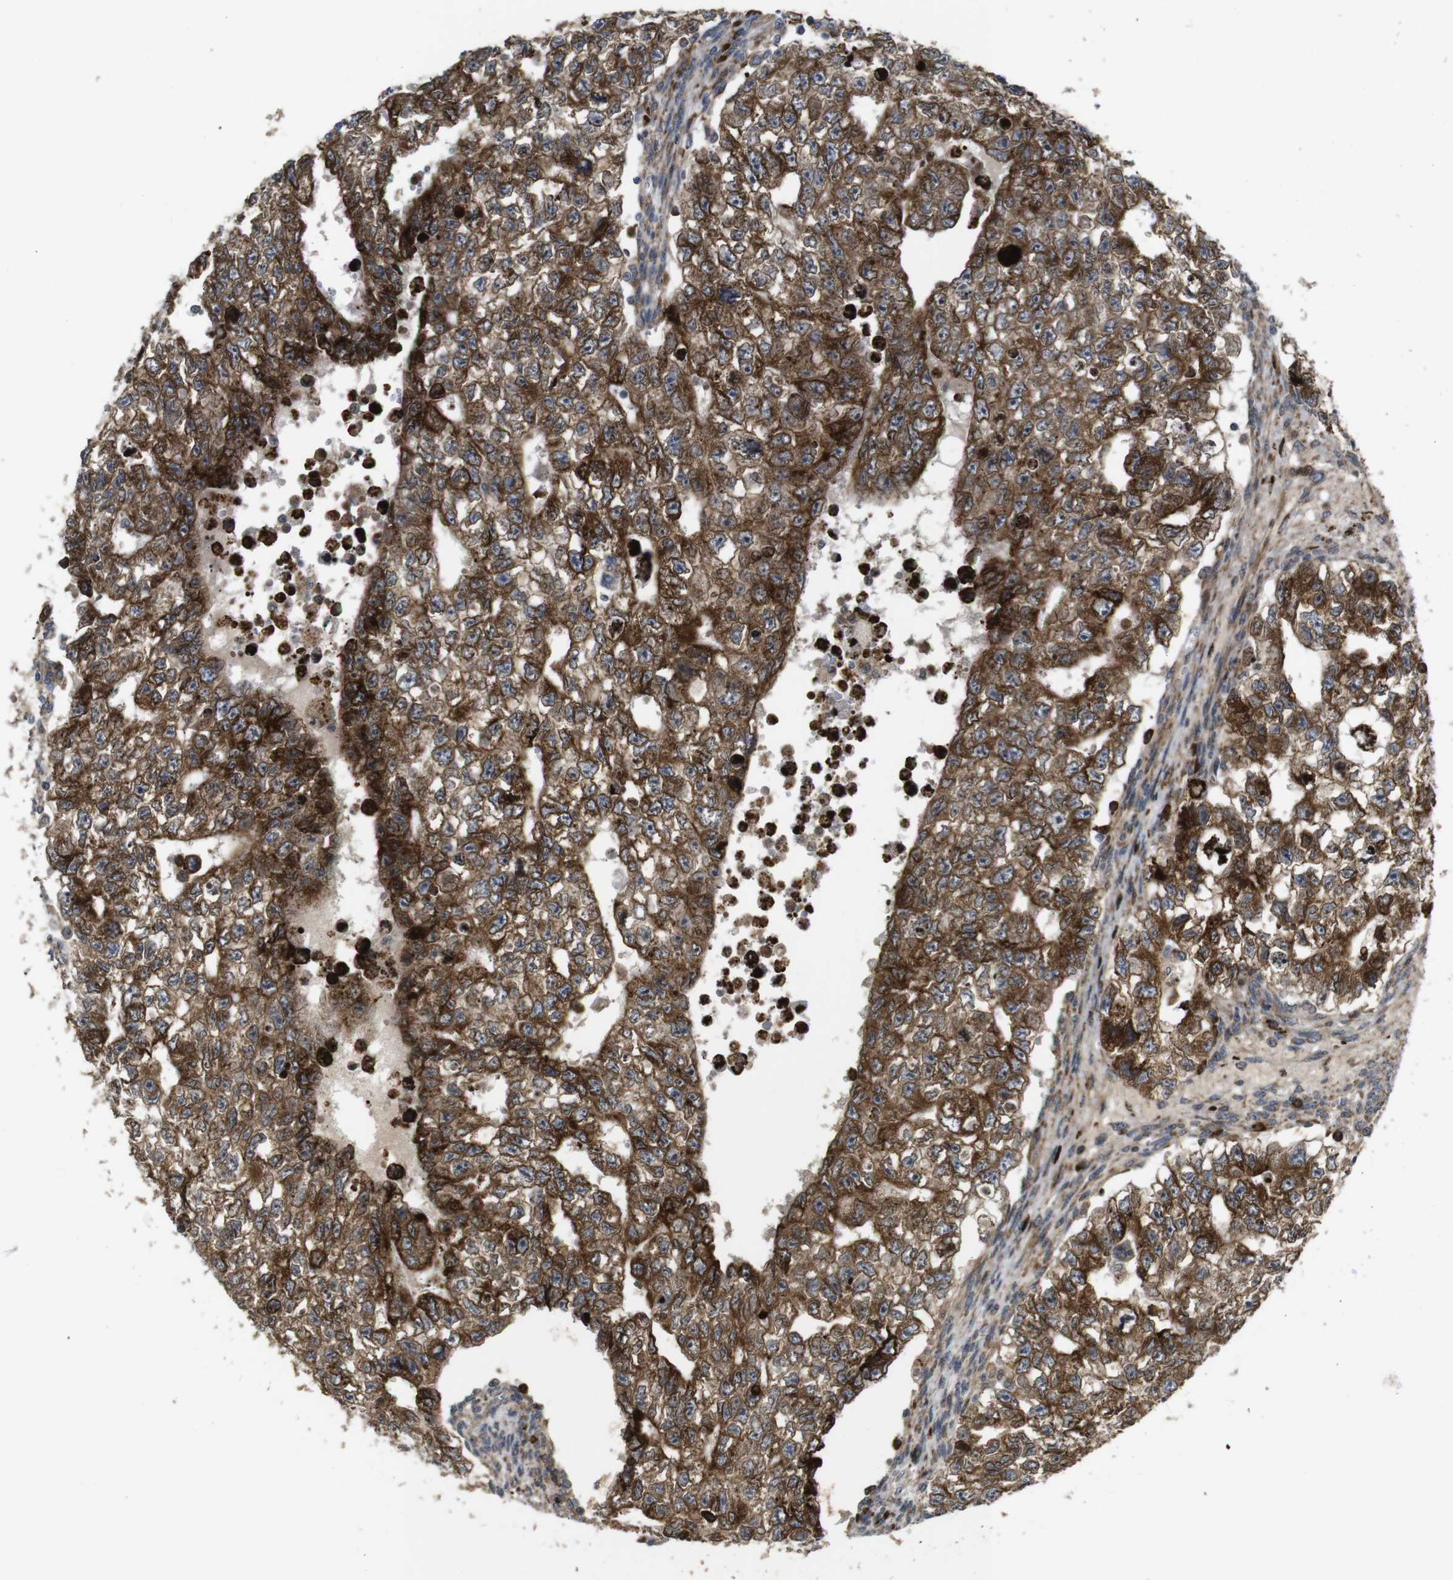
{"staining": {"intensity": "strong", "quantity": ">75%", "location": "cytoplasmic/membranous"}, "tissue": "testis cancer", "cell_type": "Tumor cells", "image_type": "cancer", "snomed": [{"axis": "morphology", "description": "Seminoma, NOS"}, {"axis": "morphology", "description": "Carcinoma, Embryonal, NOS"}, {"axis": "topography", "description": "Testis"}], "caption": "A brown stain labels strong cytoplasmic/membranous positivity of a protein in human testis cancer (seminoma) tumor cells. The protein of interest is shown in brown color, while the nuclei are stained blue.", "gene": "UBE2G2", "patient": {"sex": "male", "age": 38}}